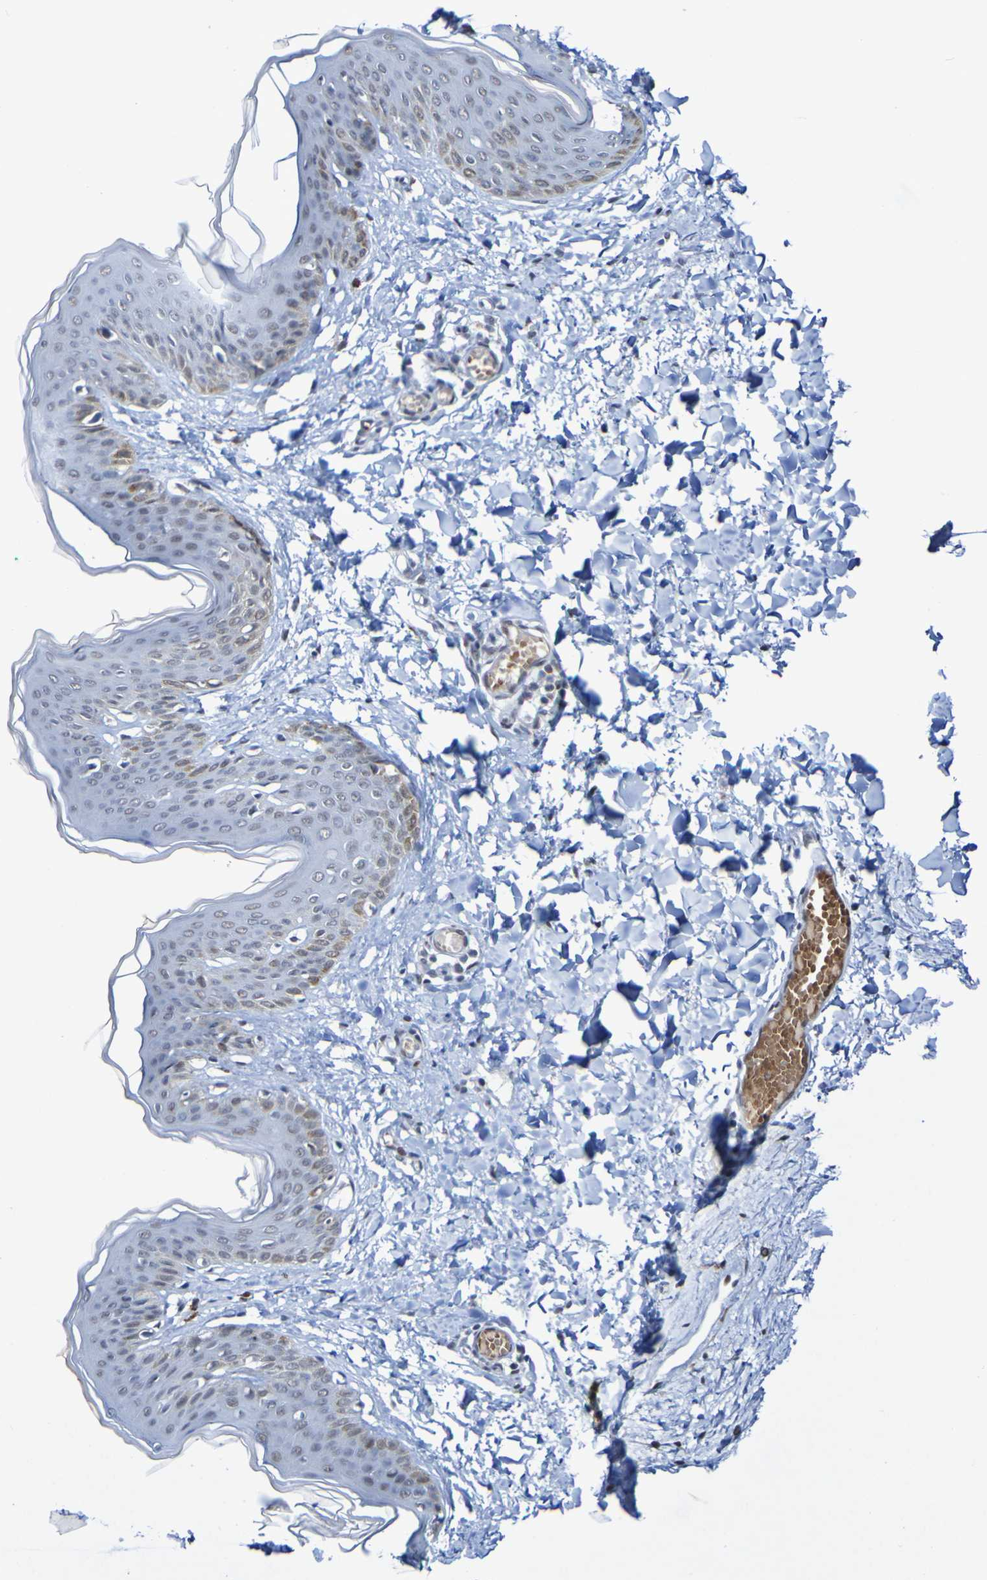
{"staining": {"intensity": "moderate", "quantity": ">75%", "location": "nuclear"}, "tissue": "skin", "cell_type": "Fibroblasts", "image_type": "normal", "snomed": [{"axis": "morphology", "description": "Normal tissue, NOS"}, {"axis": "topography", "description": "Skin"}], "caption": "Immunohistochemistry of unremarkable skin demonstrates medium levels of moderate nuclear positivity in approximately >75% of fibroblasts. Using DAB (brown) and hematoxylin (blue) stains, captured at high magnification using brightfield microscopy.", "gene": "PCGF1", "patient": {"sex": "female", "age": 17}}